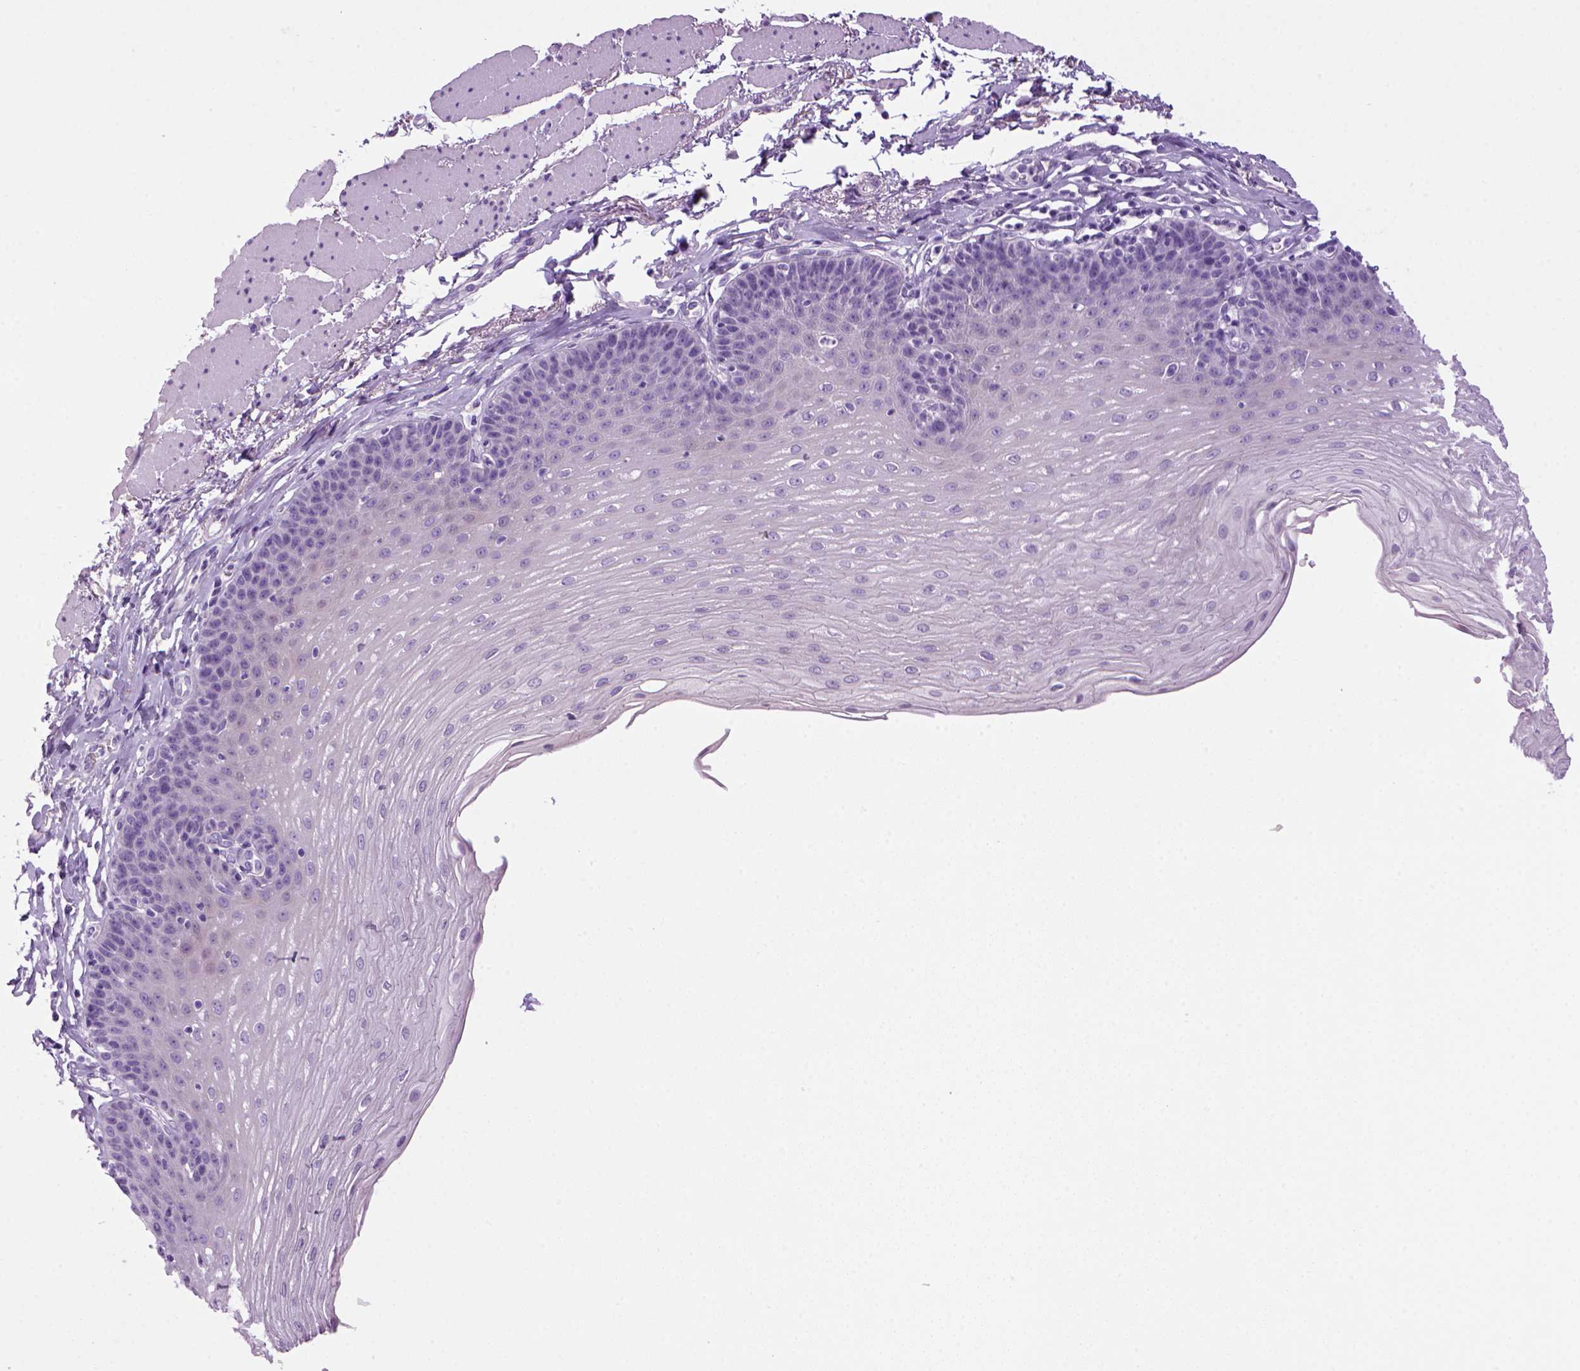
{"staining": {"intensity": "negative", "quantity": "none", "location": "none"}, "tissue": "esophagus", "cell_type": "Squamous epithelial cells", "image_type": "normal", "snomed": [{"axis": "morphology", "description": "Normal tissue, NOS"}, {"axis": "topography", "description": "Esophagus"}], "caption": "Esophagus stained for a protein using immunohistochemistry (IHC) exhibits no staining squamous epithelial cells.", "gene": "SGCG", "patient": {"sex": "female", "age": 81}}